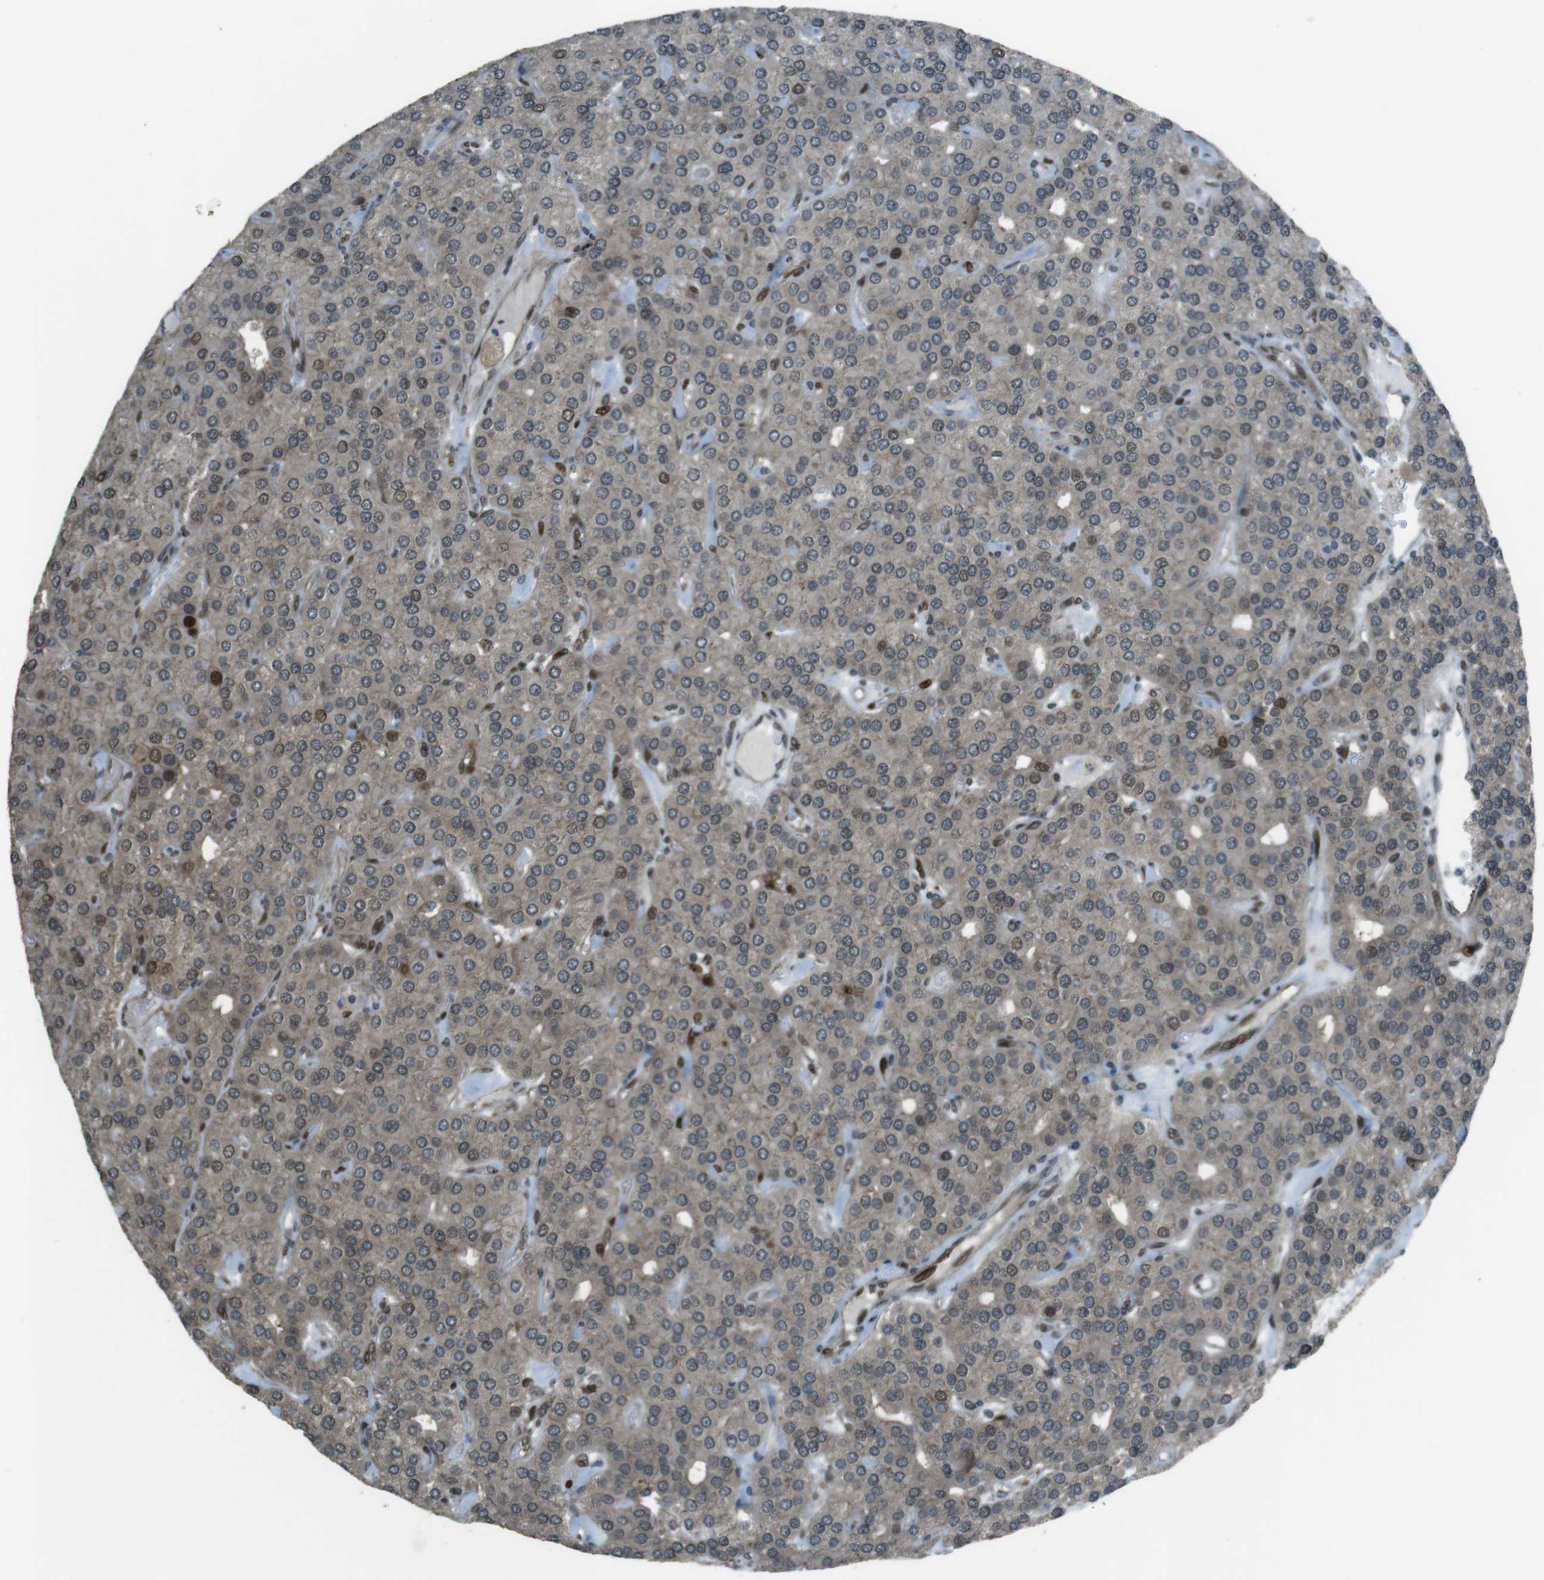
{"staining": {"intensity": "weak", "quantity": "25%-75%", "location": "cytoplasmic/membranous"}, "tissue": "parathyroid gland", "cell_type": "Glandular cells", "image_type": "normal", "snomed": [{"axis": "morphology", "description": "Normal tissue, NOS"}, {"axis": "morphology", "description": "Adenoma, NOS"}, {"axis": "topography", "description": "Parathyroid gland"}], "caption": "Parathyroid gland stained with IHC reveals weak cytoplasmic/membranous staining in approximately 25%-75% of glandular cells. (Stains: DAB in brown, nuclei in blue, Microscopy: brightfield microscopy at high magnification).", "gene": "ZNF330", "patient": {"sex": "female", "age": 86}}